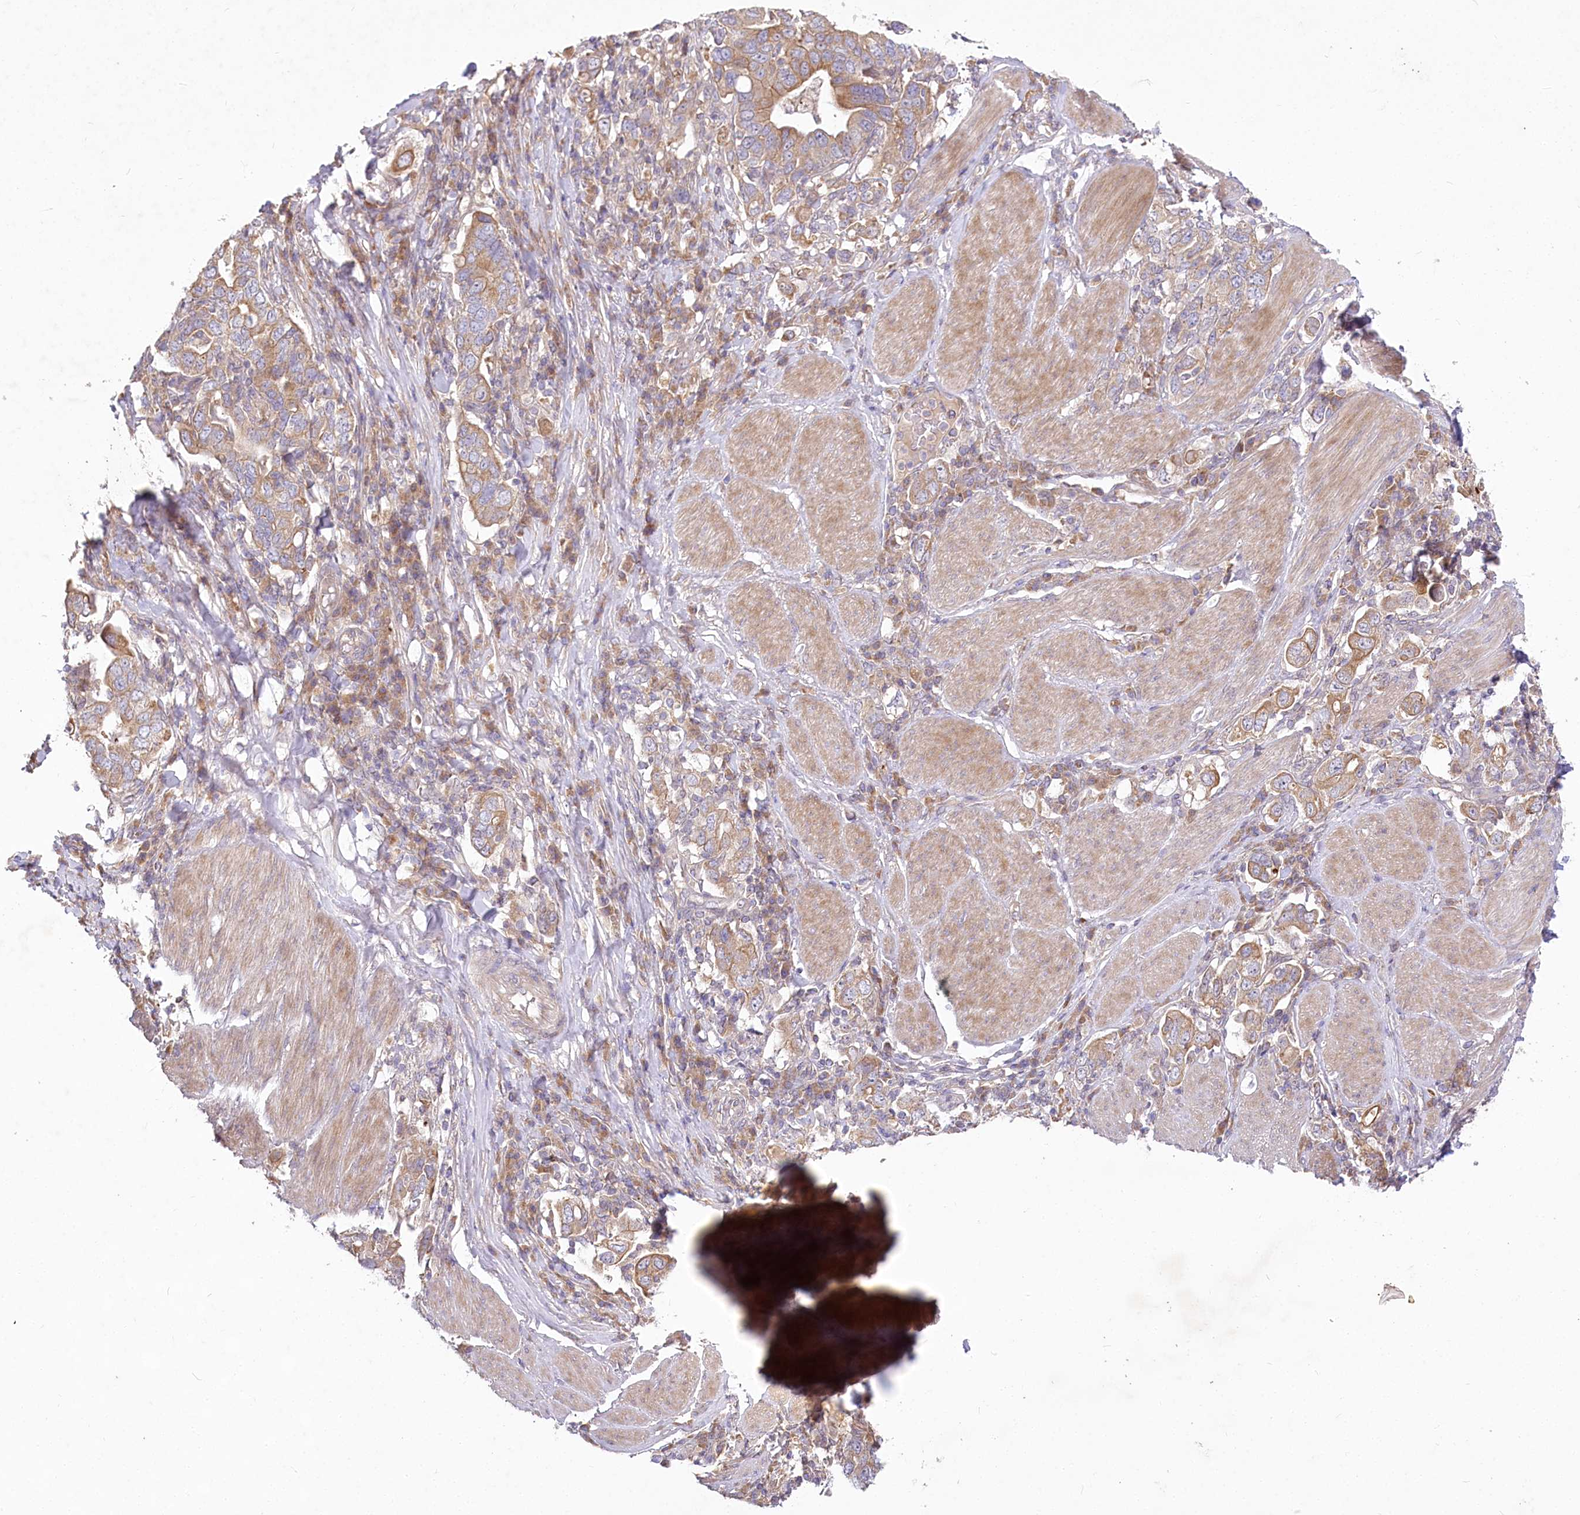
{"staining": {"intensity": "moderate", "quantity": ">75%", "location": "cytoplasmic/membranous"}, "tissue": "stomach cancer", "cell_type": "Tumor cells", "image_type": "cancer", "snomed": [{"axis": "morphology", "description": "Adenocarcinoma, NOS"}, {"axis": "topography", "description": "Stomach, upper"}], "caption": "A micrograph of human stomach cancer stained for a protein shows moderate cytoplasmic/membranous brown staining in tumor cells.", "gene": "PYROXD1", "patient": {"sex": "male", "age": 62}}